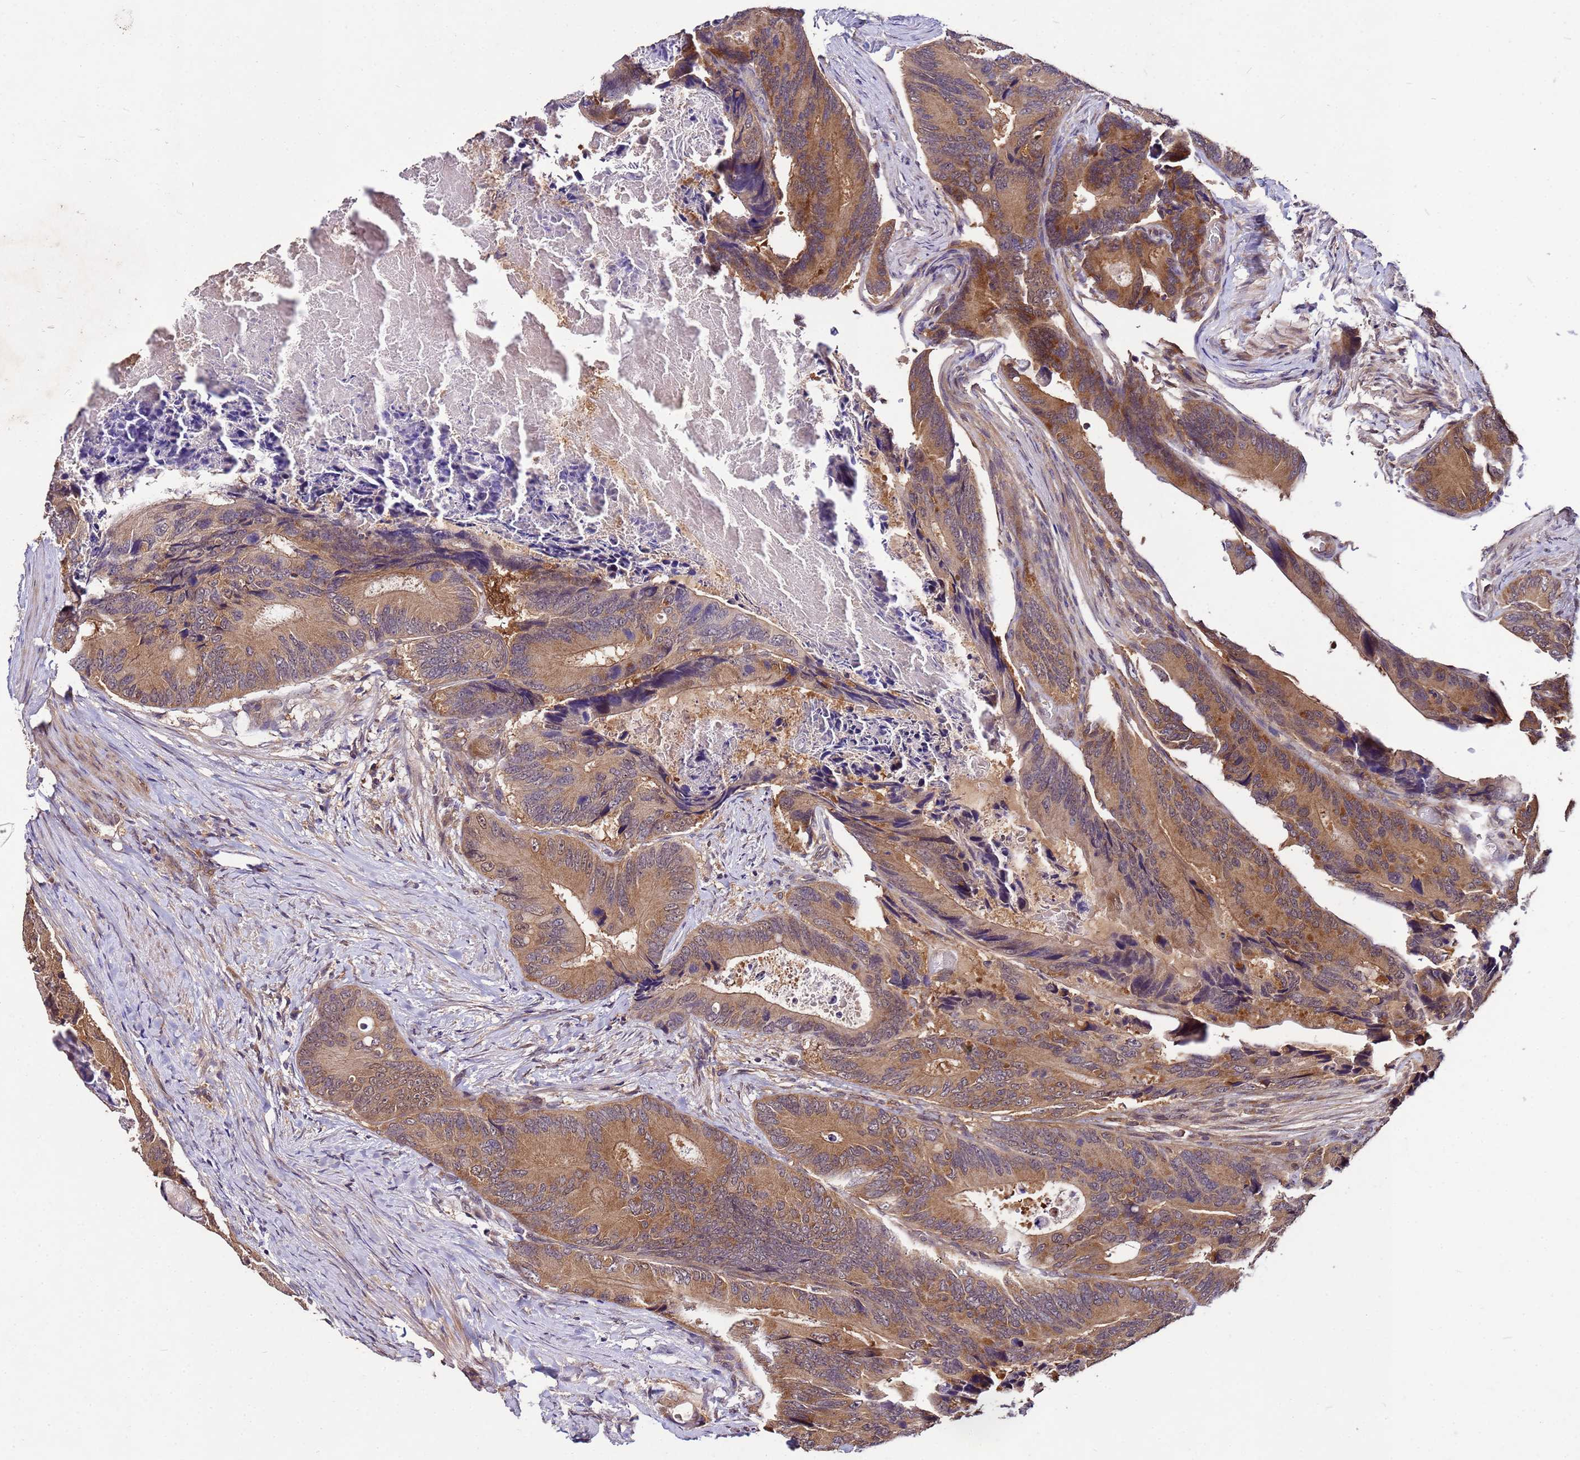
{"staining": {"intensity": "moderate", "quantity": ">75%", "location": "cytoplasmic/membranous"}, "tissue": "colorectal cancer", "cell_type": "Tumor cells", "image_type": "cancer", "snomed": [{"axis": "morphology", "description": "Adenocarcinoma, NOS"}, {"axis": "topography", "description": "Colon"}], "caption": "Human colorectal cancer stained with a brown dye shows moderate cytoplasmic/membranous positive staining in about >75% of tumor cells.", "gene": "GSPT2", "patient": {"sex": "male", "age": 84}}